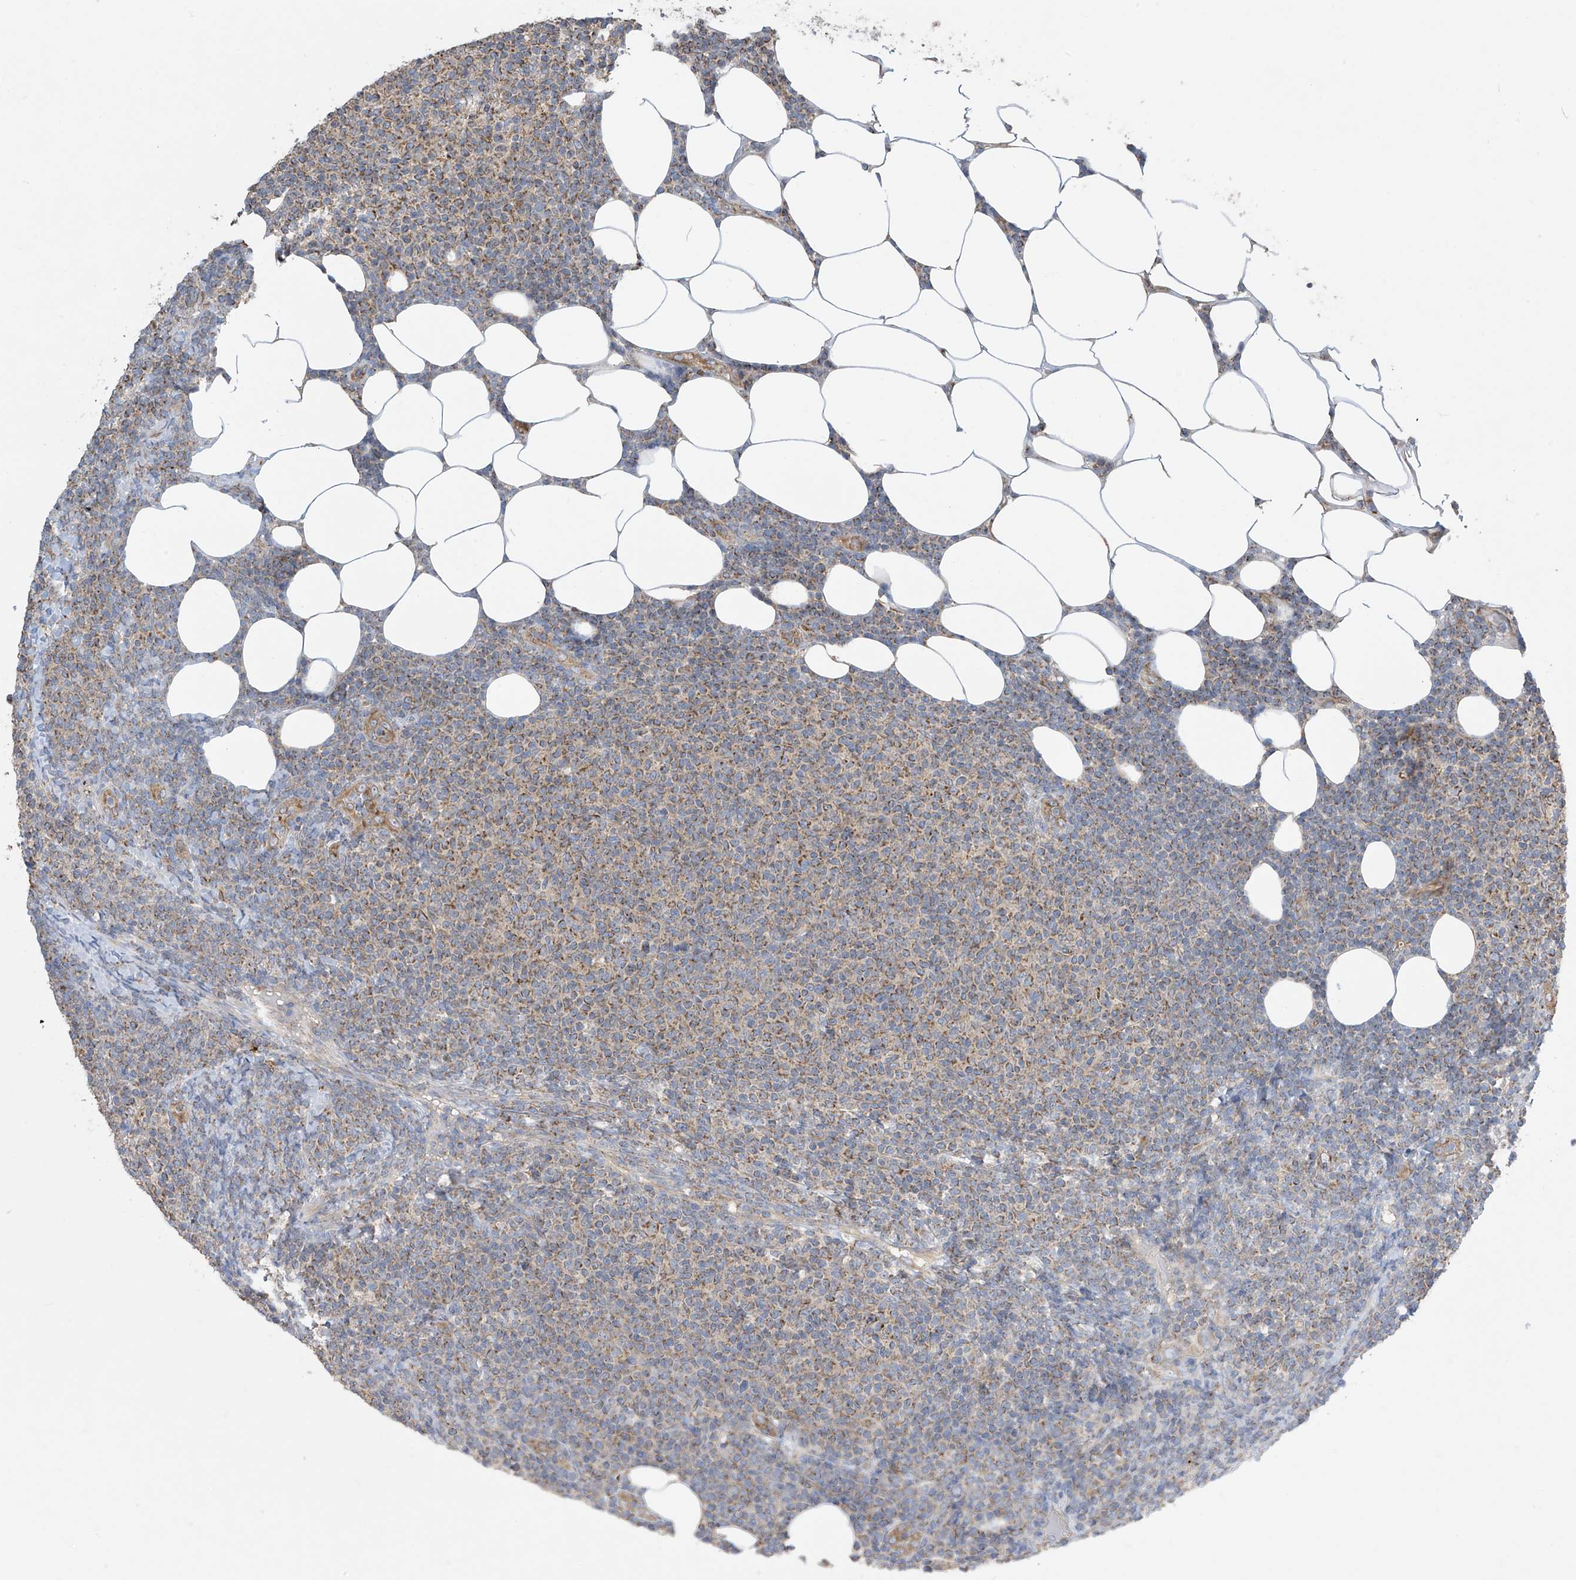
{"staining": {"intensity": "moderate", "quantity": "25%-75%", "location": "cytoplasmic/membranous"}, "tissue": "lymphoma", "cell_type": "Tumor cells", "image_type": "cancer", "snomed": [{"axis": "morphology", "description": "Malignant lymphoma, non-Hodgkin's type, Low grade"}, {"axis": "topography", "description": "Lymph node"}], "caption": "The histopathology image shows immunohistochemical staining of low-grade malignant lymphoma, non-Hodgkin's type. There is moderate cytoplasmic/membranous staining is present in approximately 25%-75% of tumor cells.", "gene": "PNPT1", "patient": {"sex": "male", "age": 66}}